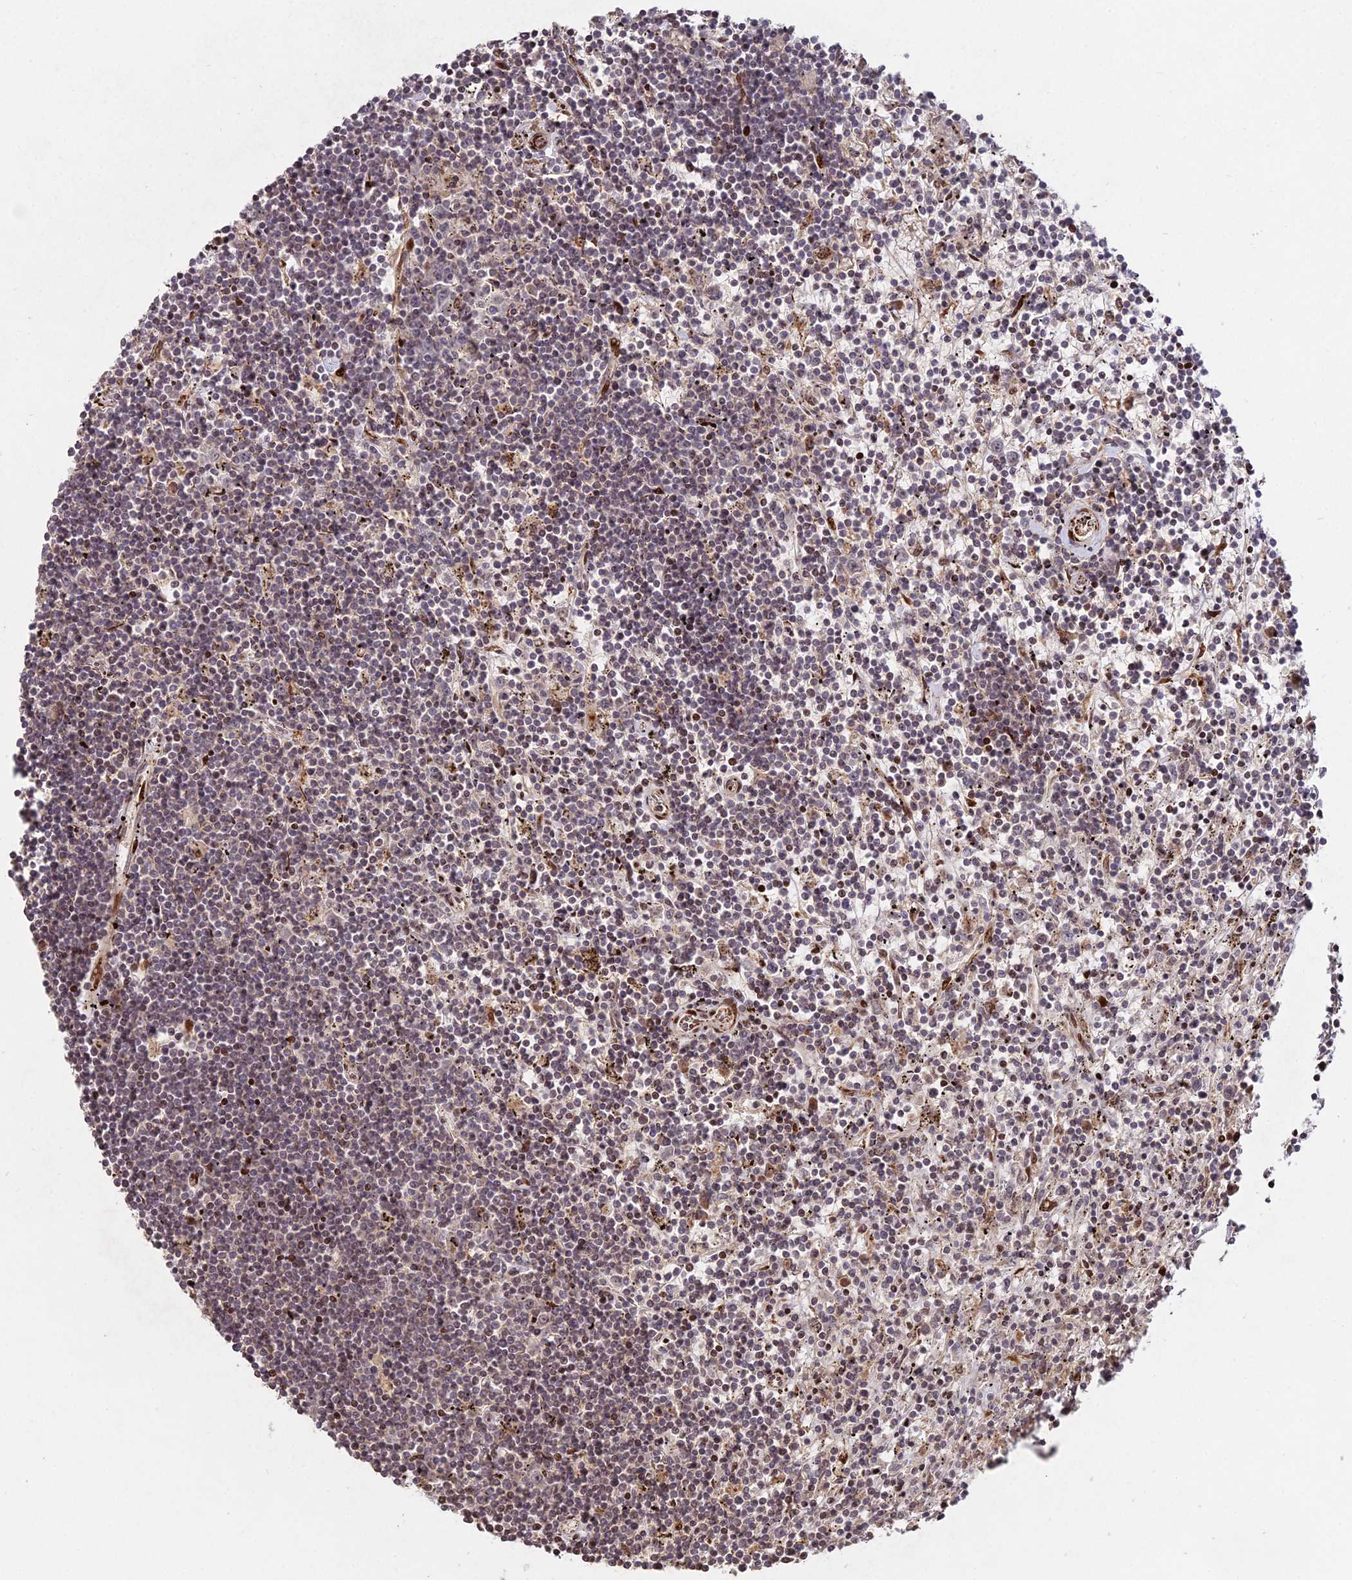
{"staining": {"intensity": "weak", "quantity": "25%-75%", "location": "cytoplasmic/membranous,nuclear"}, "tissue": "lymphoma", "cell_type": "Tumor cells", "image_type": "cancer", "snomed": [{"axis": "morphology", "description": "Malignant lymphoma, non-Hodgkin's type, Low grade"}, {"axis": "topography", "description": "Spleen"}], "caption": "IHC (DAB) staining of human malignant lymphoma, non-Hodgkin's type (low-grade) exhibits weak cytoplasmic/membranous and nuclear protein staining in about 25%-75% of tumor cells.", "gene": "RBMS2", "patient": {"sex": "male", "age": 76}}